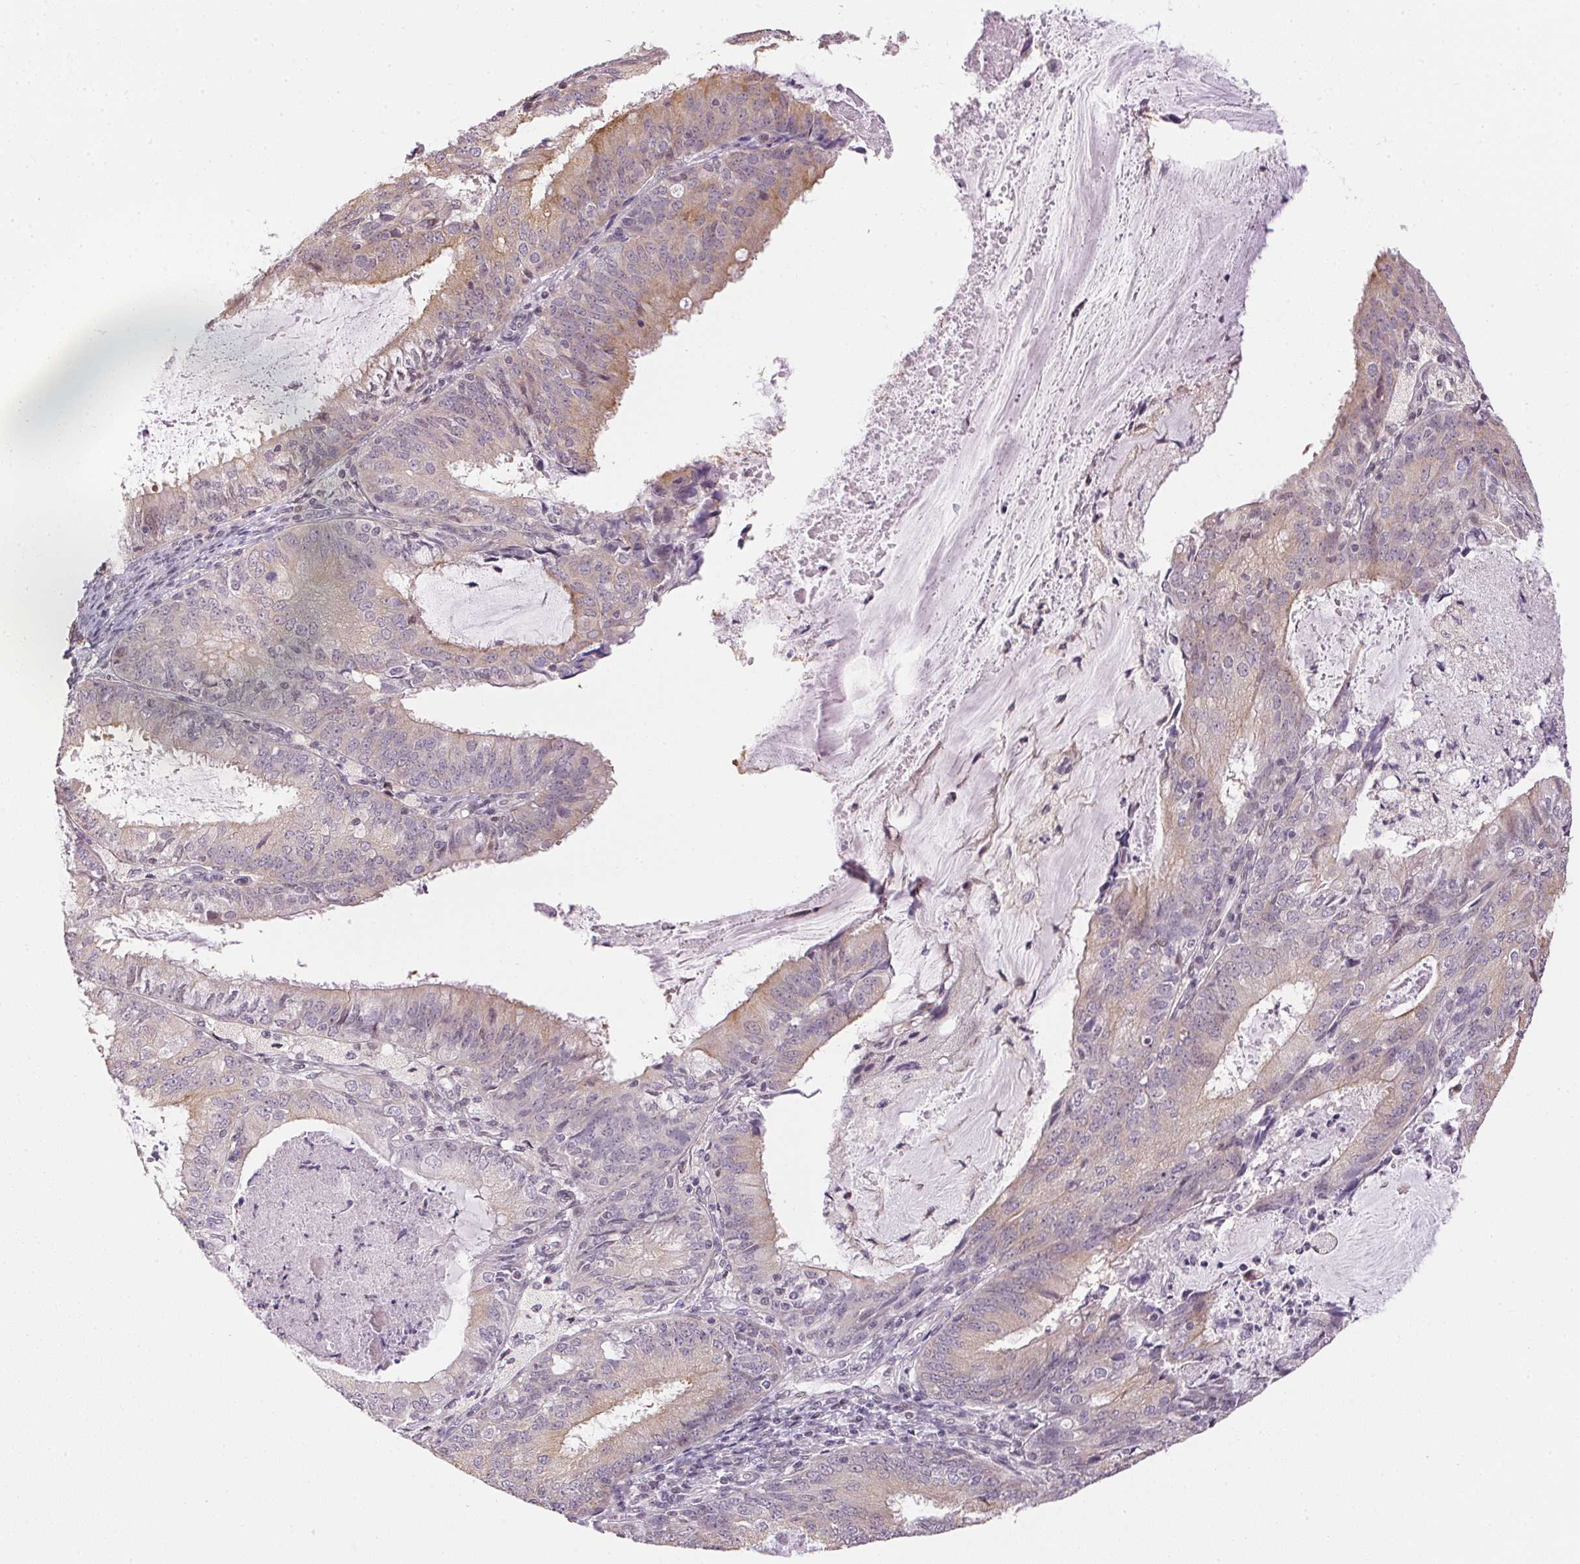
{"staining": {"intensity": "moderate", "quantity": "<25%", "location": "cytoplasmic/membranous"}, "tissue": "endometrial cancer", "cell_type": "Tumor cells", "image_type": "cancer", "snomed": [{"axis": "morphology", "description": "Adenocarcinoma, NOS"}, {"axis": "topography", "description": "Endometrium"}], "caption": "A photomicrograph of endometrial cancer (adenocarcinoma) stained for a protein demonstrates moderate cytoplasmic/membranous brown staining in tumor cells.", "gene": "SC5D", "patient": {"sex": "female", "age": 57}}